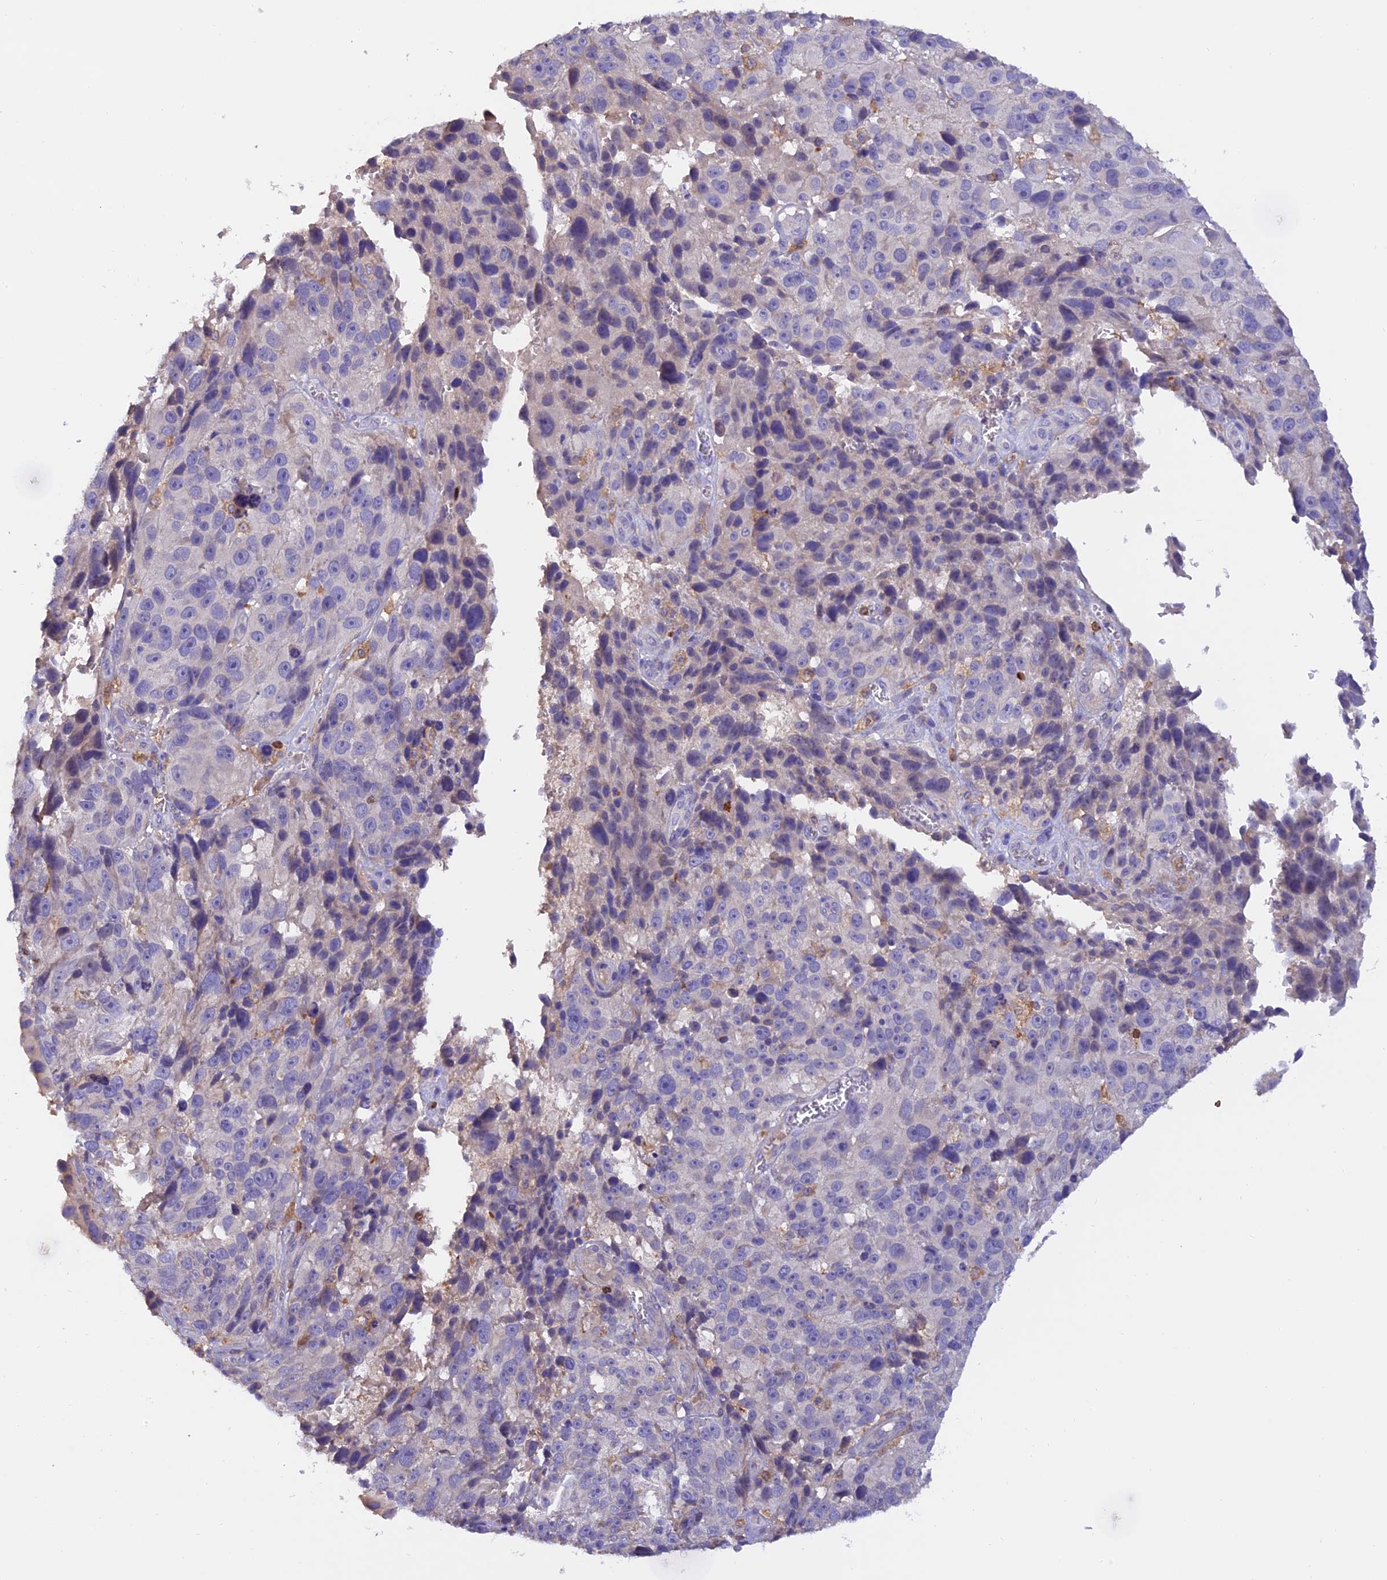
{"staining": {"intensity": "negative", "quantity": "none", "location": "none"}, "tissue": "melanoma", "cell_type": "Tumor cells", "image_type": "cancer", "snomed": [{"axis": "morphology", "description": "Malignant melanoma, NOS"}, {"axis": "topography", "description": "Skin"}], "caption": "Protein analysis of malignant melanoma reveals no significant positivity in tumor cells.", "gene": "LPXN", "patient": {"sex": "male", "age": 84}}